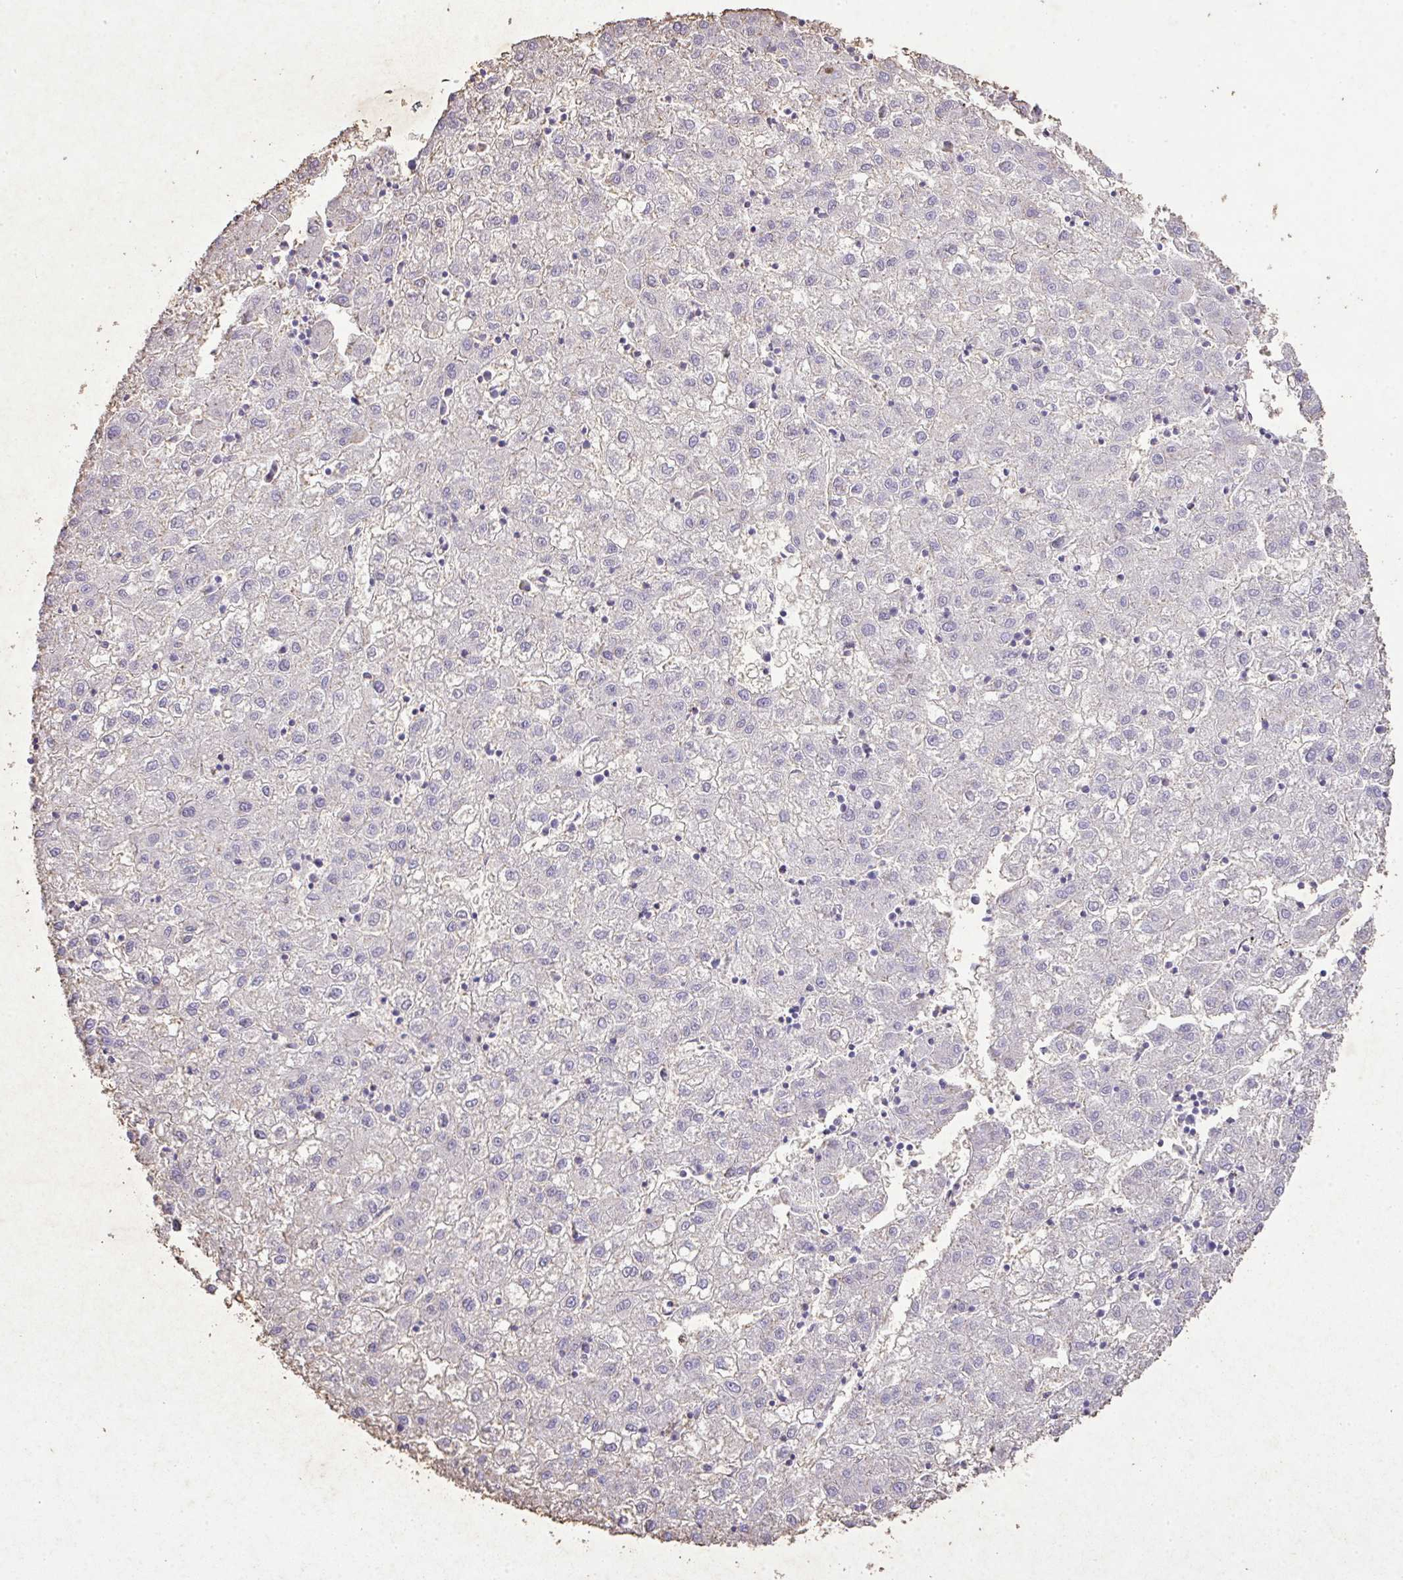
{"staining": {"intensity": "negative", "quantity": "none", "location": "none"}, "tissue": "liver cancer", "cell_type": "Tumor cells", "image_type": "cancer", "snomed": [{"axis": "morphology", "description": "Carcinoma, Hepatocellular, NOS"}, {"axis": "topography", "description": "Liver"}], "caption": "This photomicrograph is of liver cancer stained with immunohistochemistry to label a protein in brown with the nuclei are counter-stained blue. There is no expression in tumor cells.", "gene": "KCNJ11", "patient": {"sex": "male", "age": 72}}